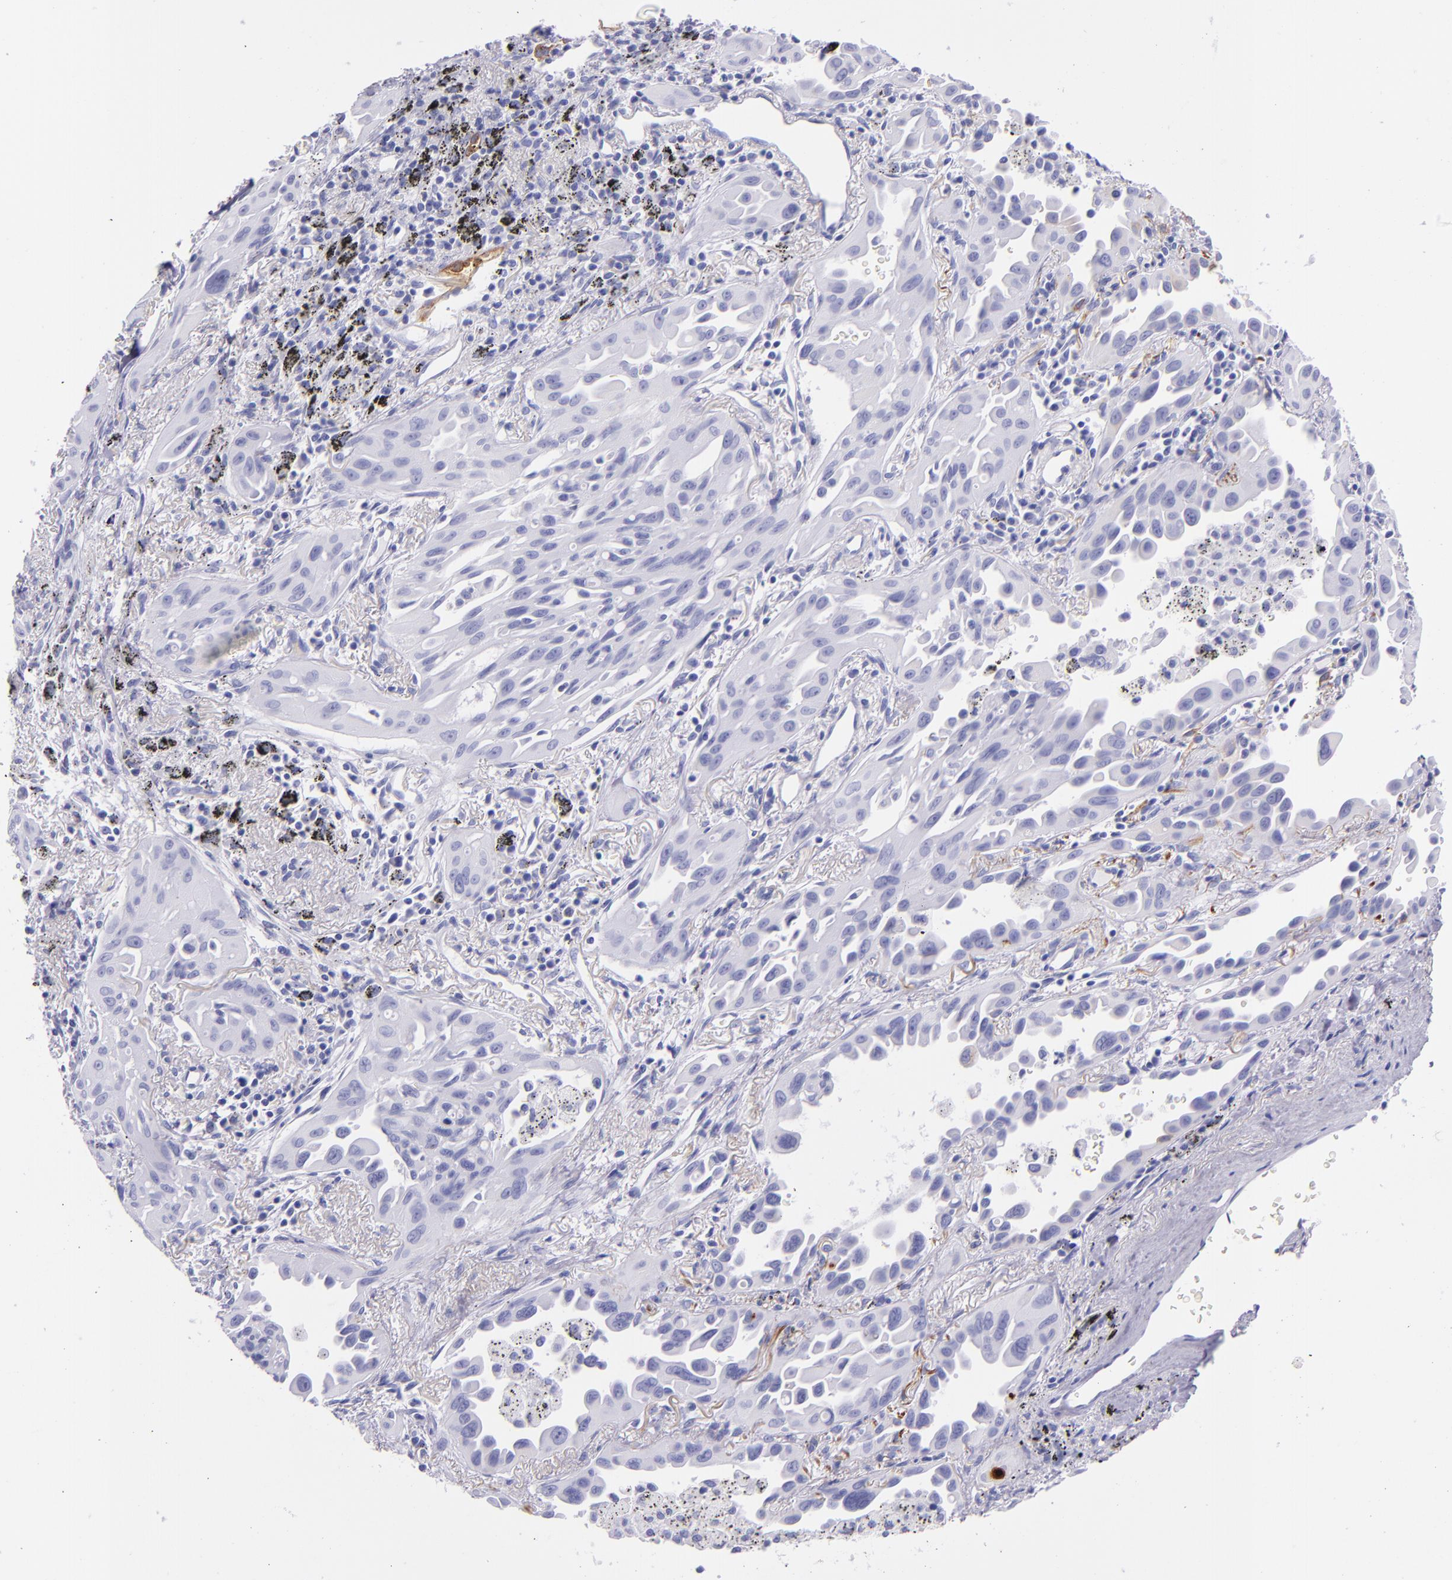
{"staining": {"intensity": "negative", "quantity": "none", "location": "none"}, "tissue": "lung cancer", "cell_type": "Tumor cells", "image_type": "cancer", "snomed": [{"axis": "morphology", "description": "Adenocarcinoma, NOS"}, {"axis": "topography", "description": "Lung"}], "caption": "Tumor cells show no significant protein staining in lung cancer (adenocarcinoma).", "gene": "SFTPB", "patient": {"sex": "male", "age": 68}}